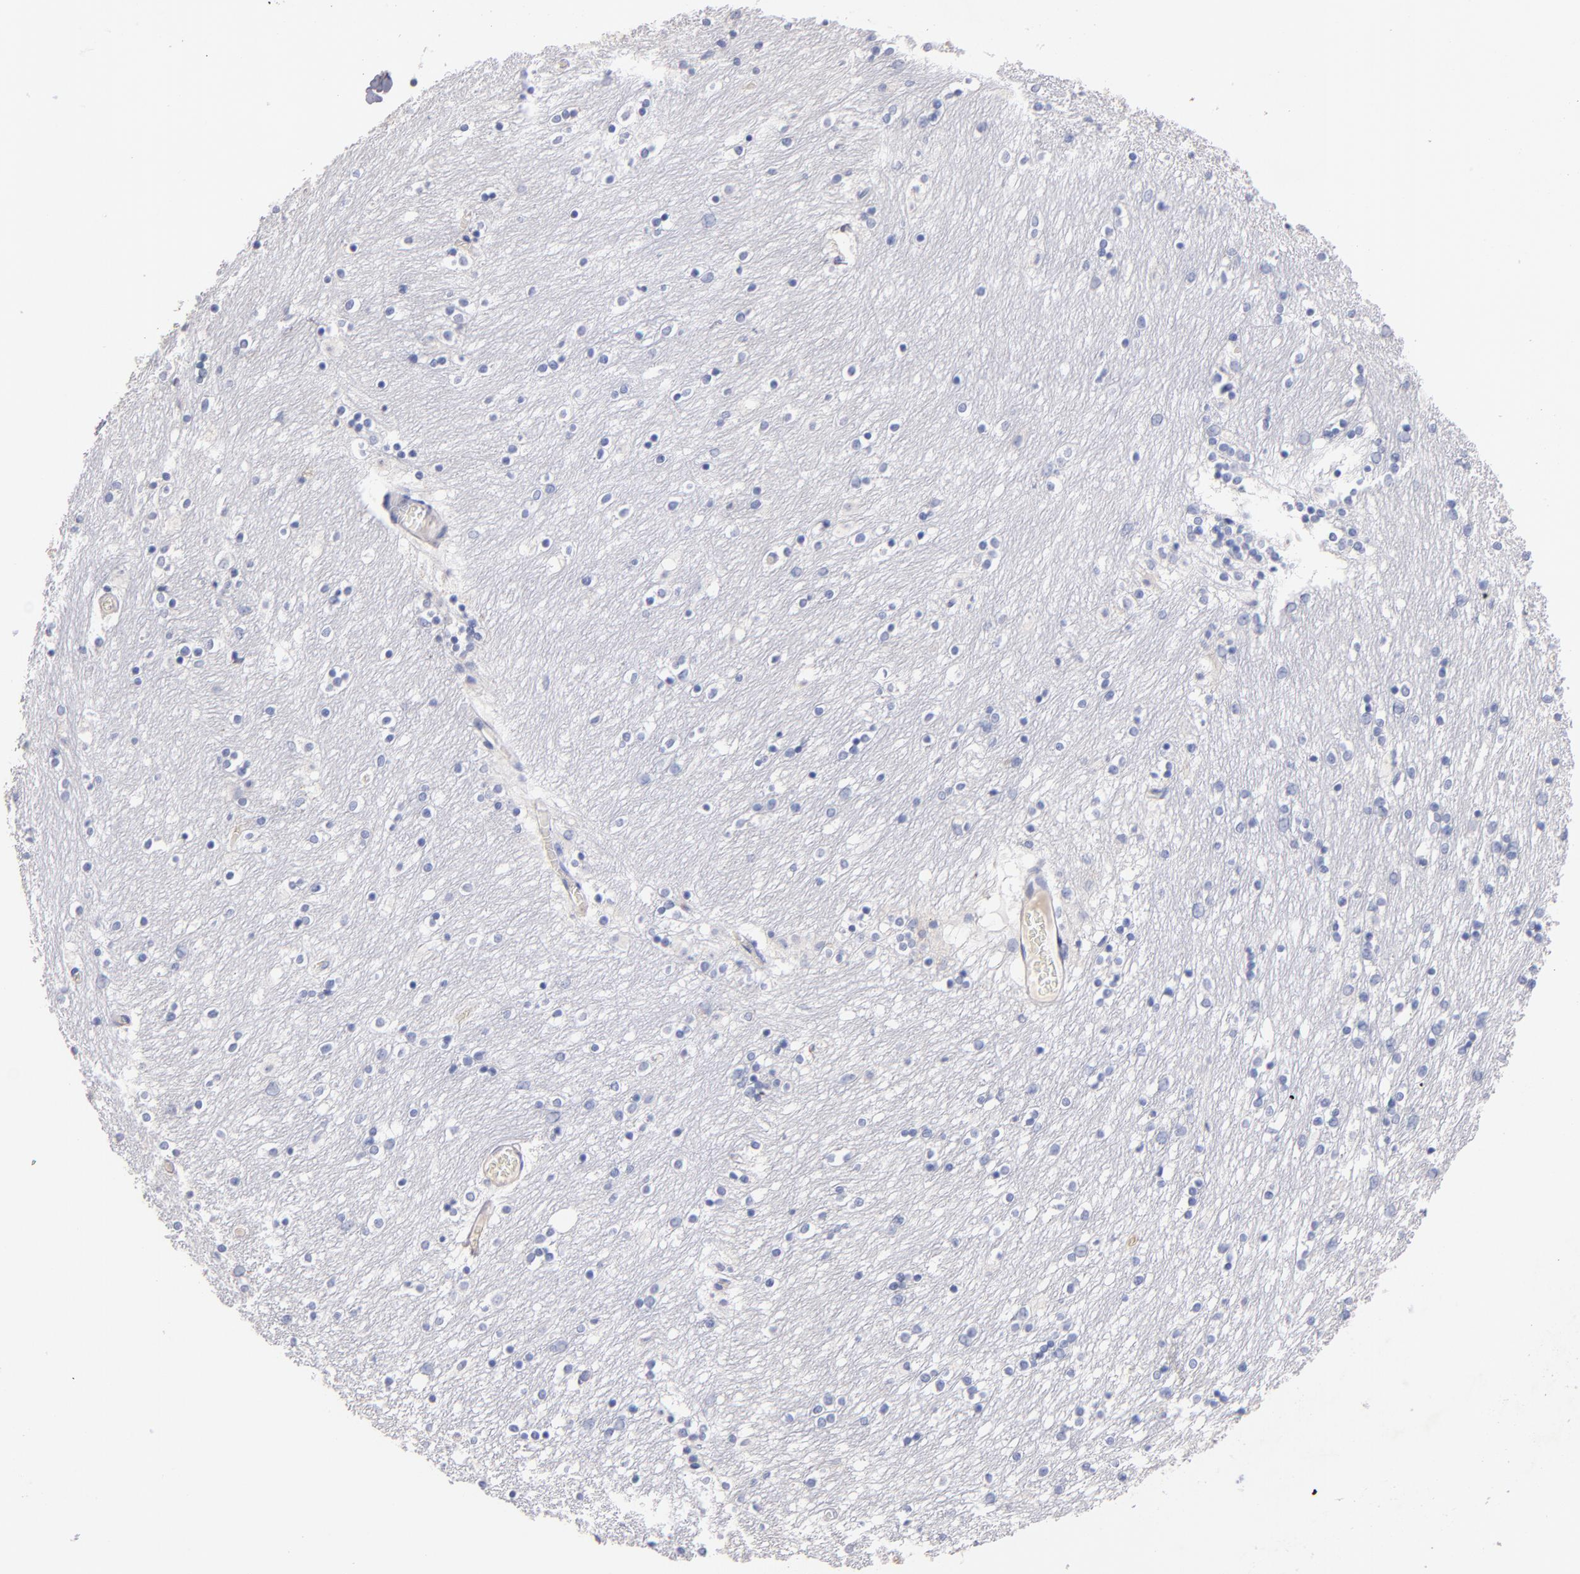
{"staining": {"intensity": "negative", "quantity": "none", "location": "none"}, "tissue": "caudate", "cell_type": "Glial cells", "image_type": "normal", "snomed": [{"axis": "morphology", "description": "Normal tissue, NOS"}, {"axis": "topography", "description": "Lateral ventricle wall"}], "caption": "IHC of unremarkable human caudate exhibits no expression in glial cells.", "gene": "KIT", "patient": {"sex": "female", "age": 54}}